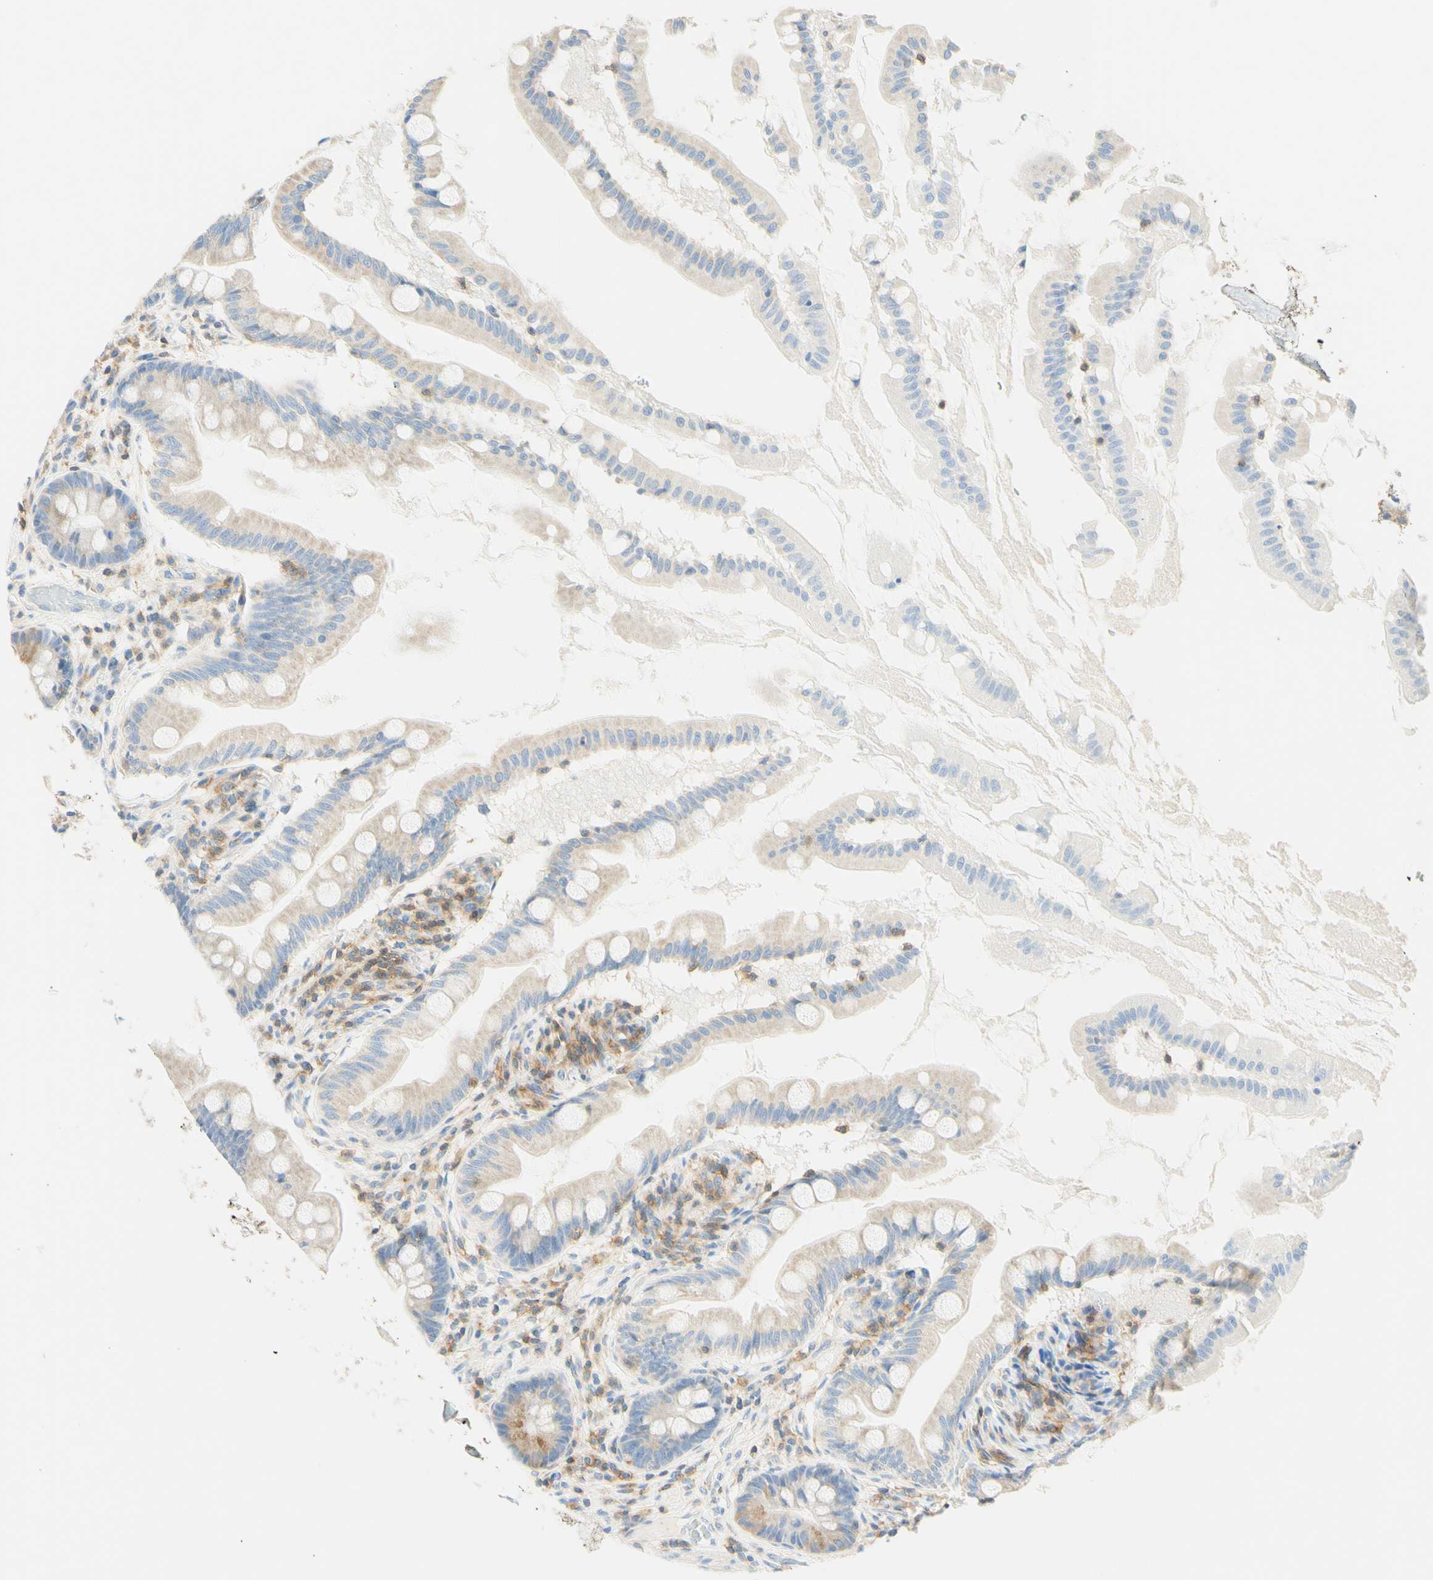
{"staining": {"intensity": "weak", "quantity": "25%-75%", "location": "cytoplasmic/membranous"}, "tissue": "small intestine", "cell_type": "Glandular cells", "image_type": "normal", "snomed": [{"axis": "morphology", "description": "Normal tissue, NOS"}, {"axis": "topography", "description": "Small intestine"}], "caption": "A high-resolution micrograph shows immunohistochemistry (IHC) staining of unremarkable small intestine, which demonstrates weak cytoplasmic/membranous positivity in approximately 25%-75% of glandular cells.", "gene": "LAT", "patient": {"sex": "female", "age": 56}}